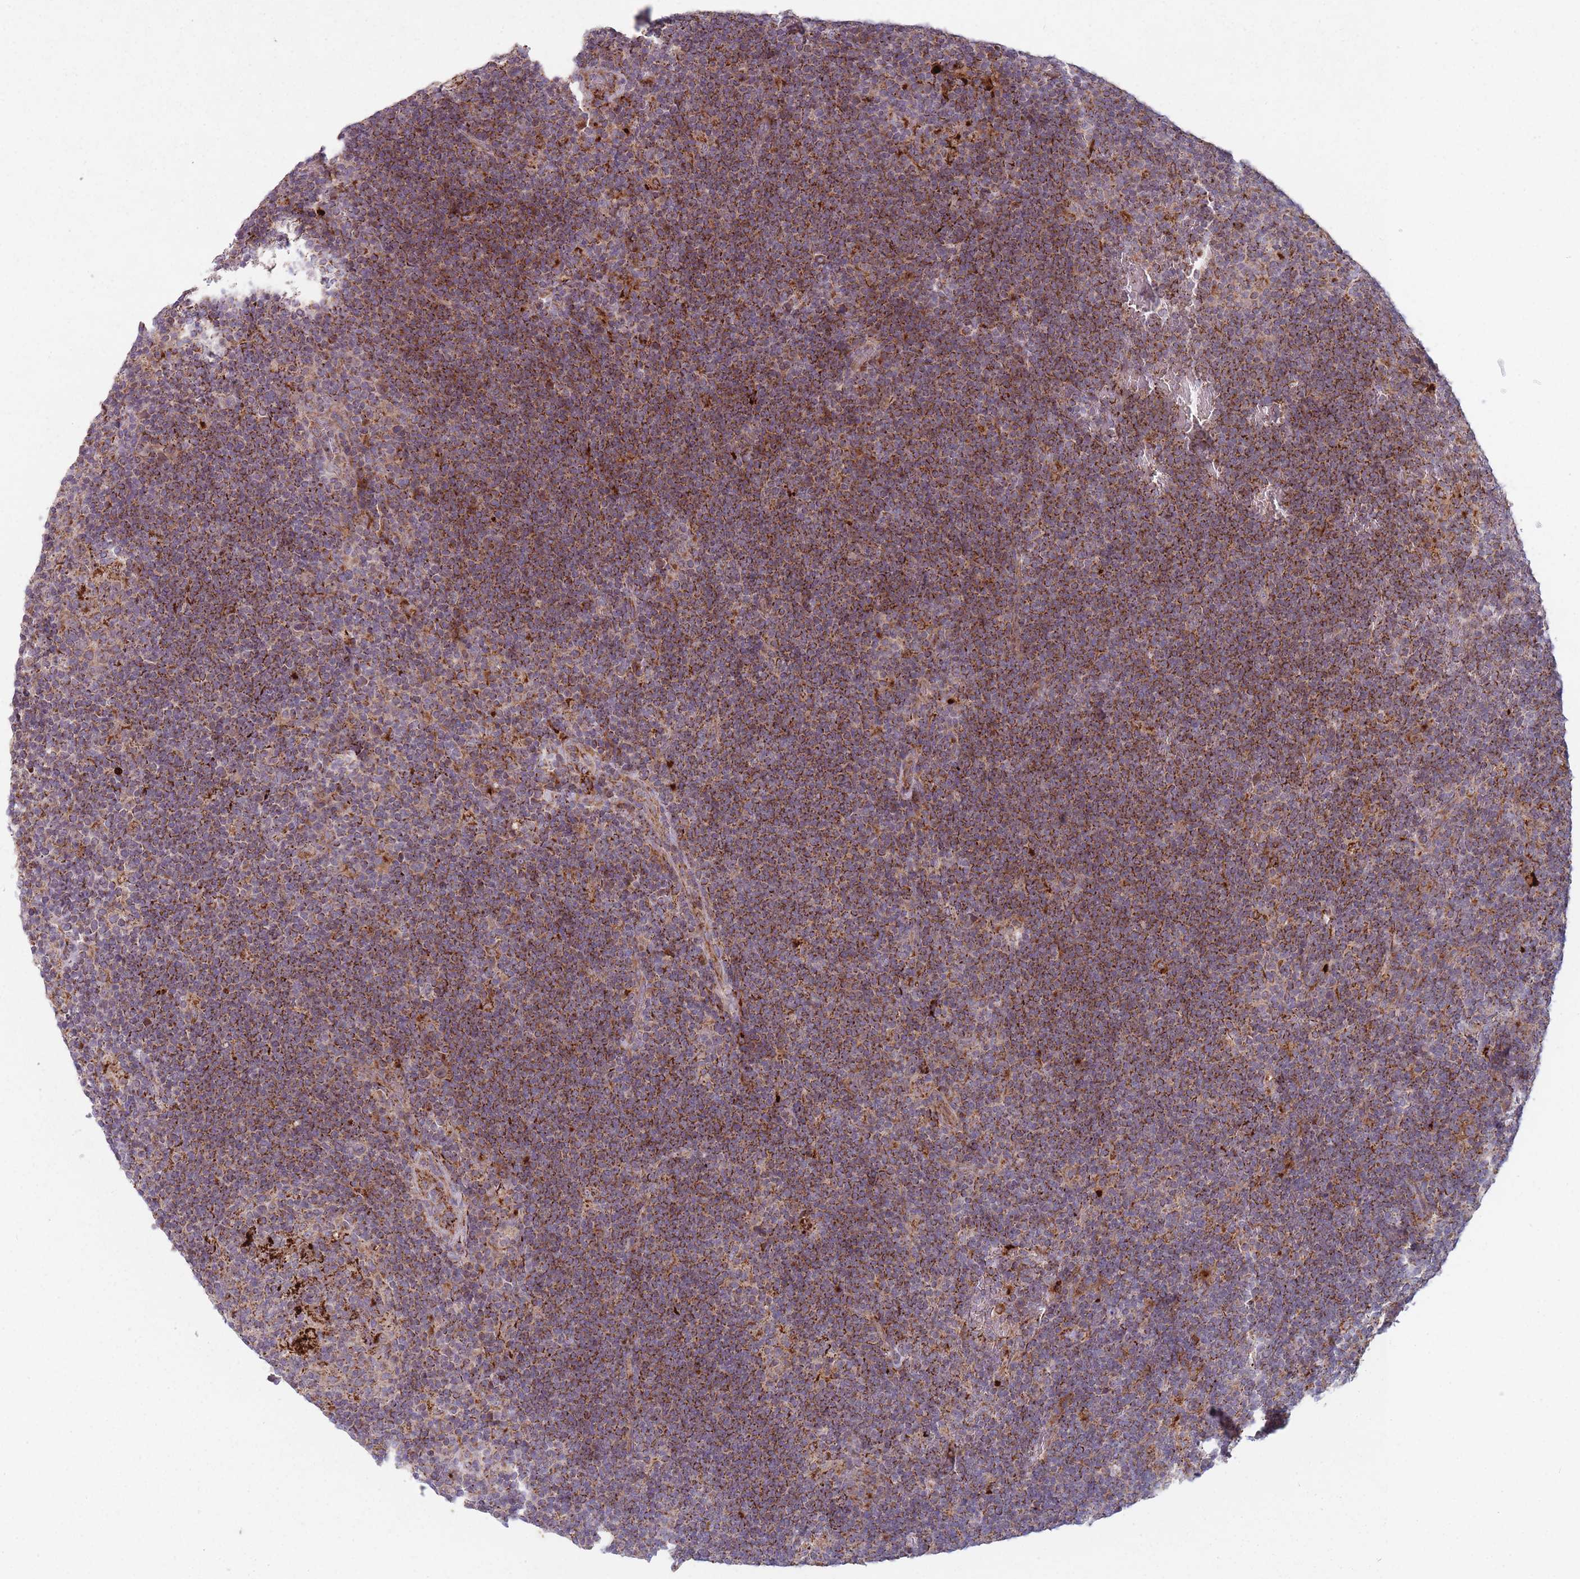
{"staining": {"intensity": "moderate", "quantity": ">75%", "location": "cytoplasmic/membranous"}, "tissue": "lymphoma", "cell_type": "Tumor cells", "image_type": "cancer", "snomed": [{"axis": "morphology", "description": "Hodgkin's disease, NOS"}, {"axis": "topography", "description": "Lymph node"}], "caption": "High-magnification brightfield microscopy of lymphoma stained with DAB (brown) and counterstained with hematoxylin (blue). tumor cells exhibit moderate cytoplasmic/membranous staining is identified in about>75% of cells.", "gene": "OR10Q1", "patient": {"sex": "female", "age": 57}}